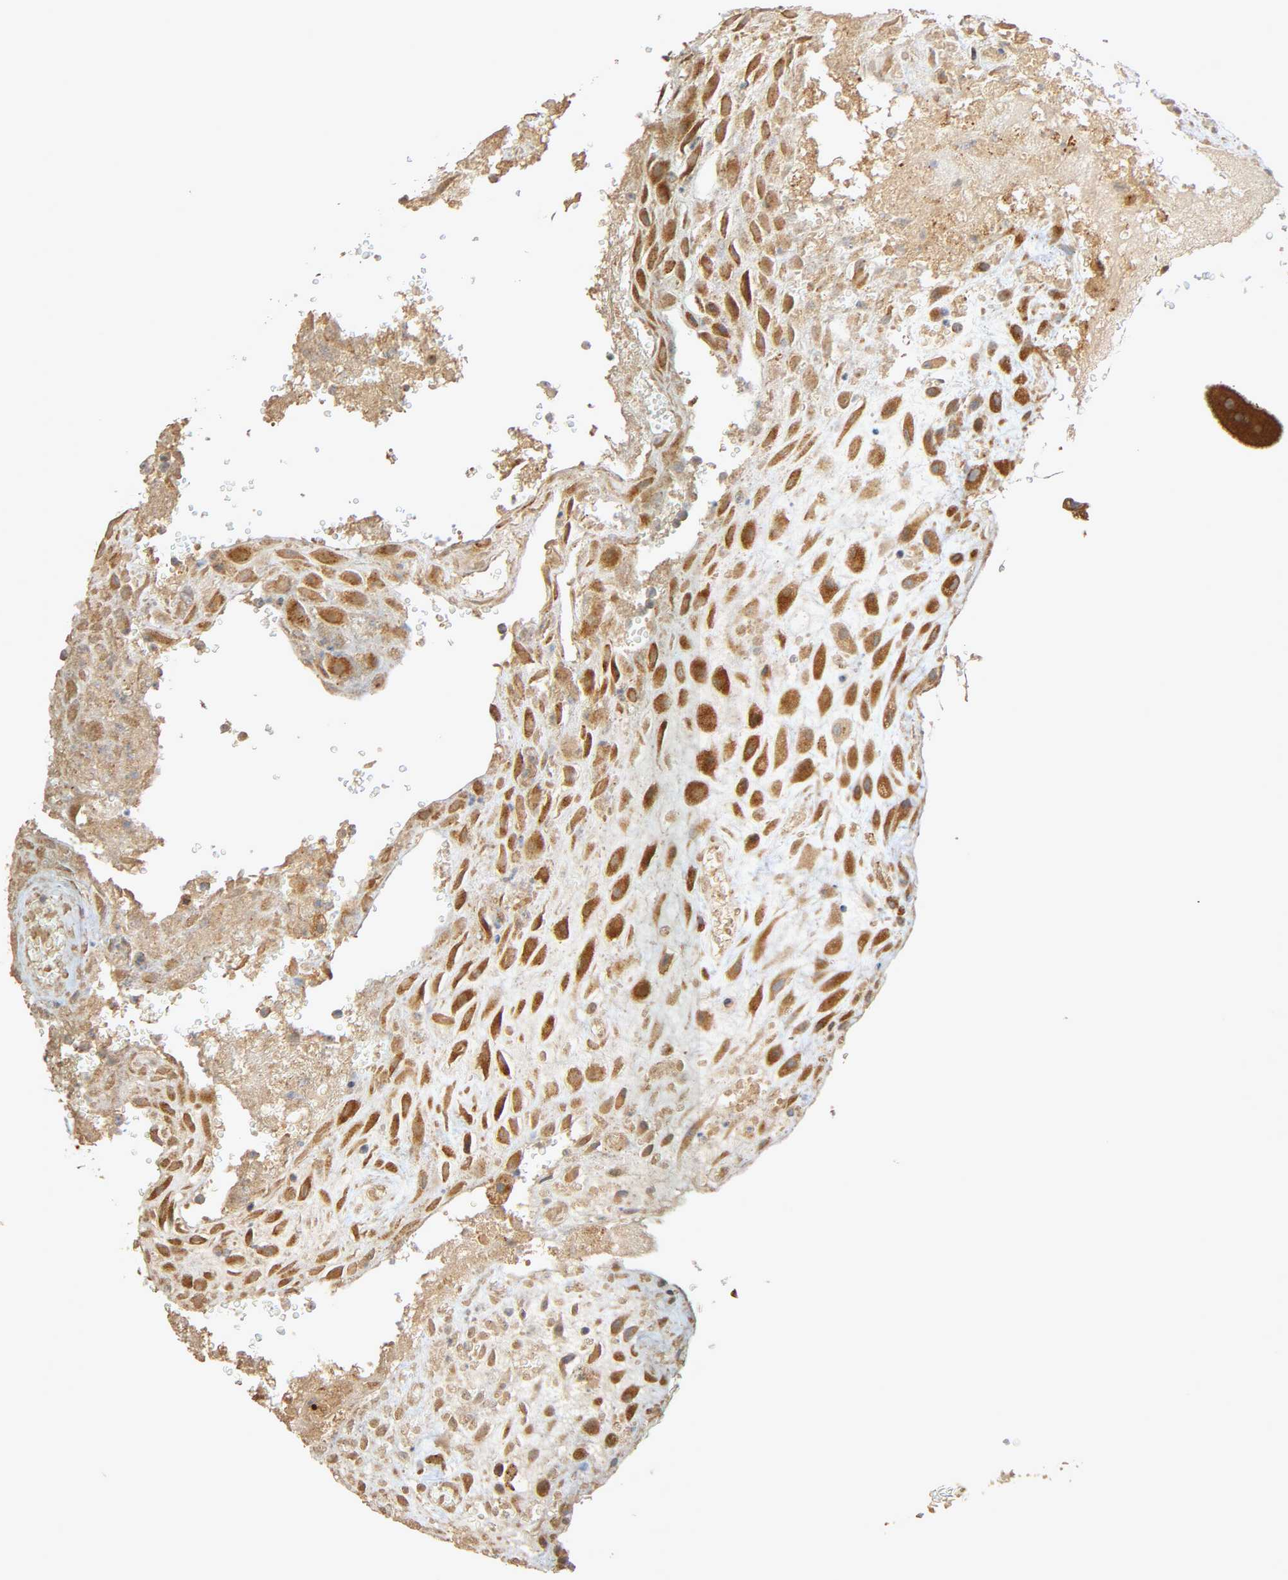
{"staining": {"intensity": "moderate", "quantity": ">75%", "location": "cytoplasmic/membranous"}, "tissue": "placenta", "cell_type": "Decidual cells", "image_type": "normal", "snomed": [{"axis": "morphology", "description": "Normal tissue, NOS"}, {"axis": "topography", "description": "Placenta"}], "caption": "A medium amount of moderate cytoplasmic/membranous positivity is identified in approximately >75% of decidual cells in normal placenta.", "gene": "SGSM1", "patient": {"sex": "female", "age": 19}}